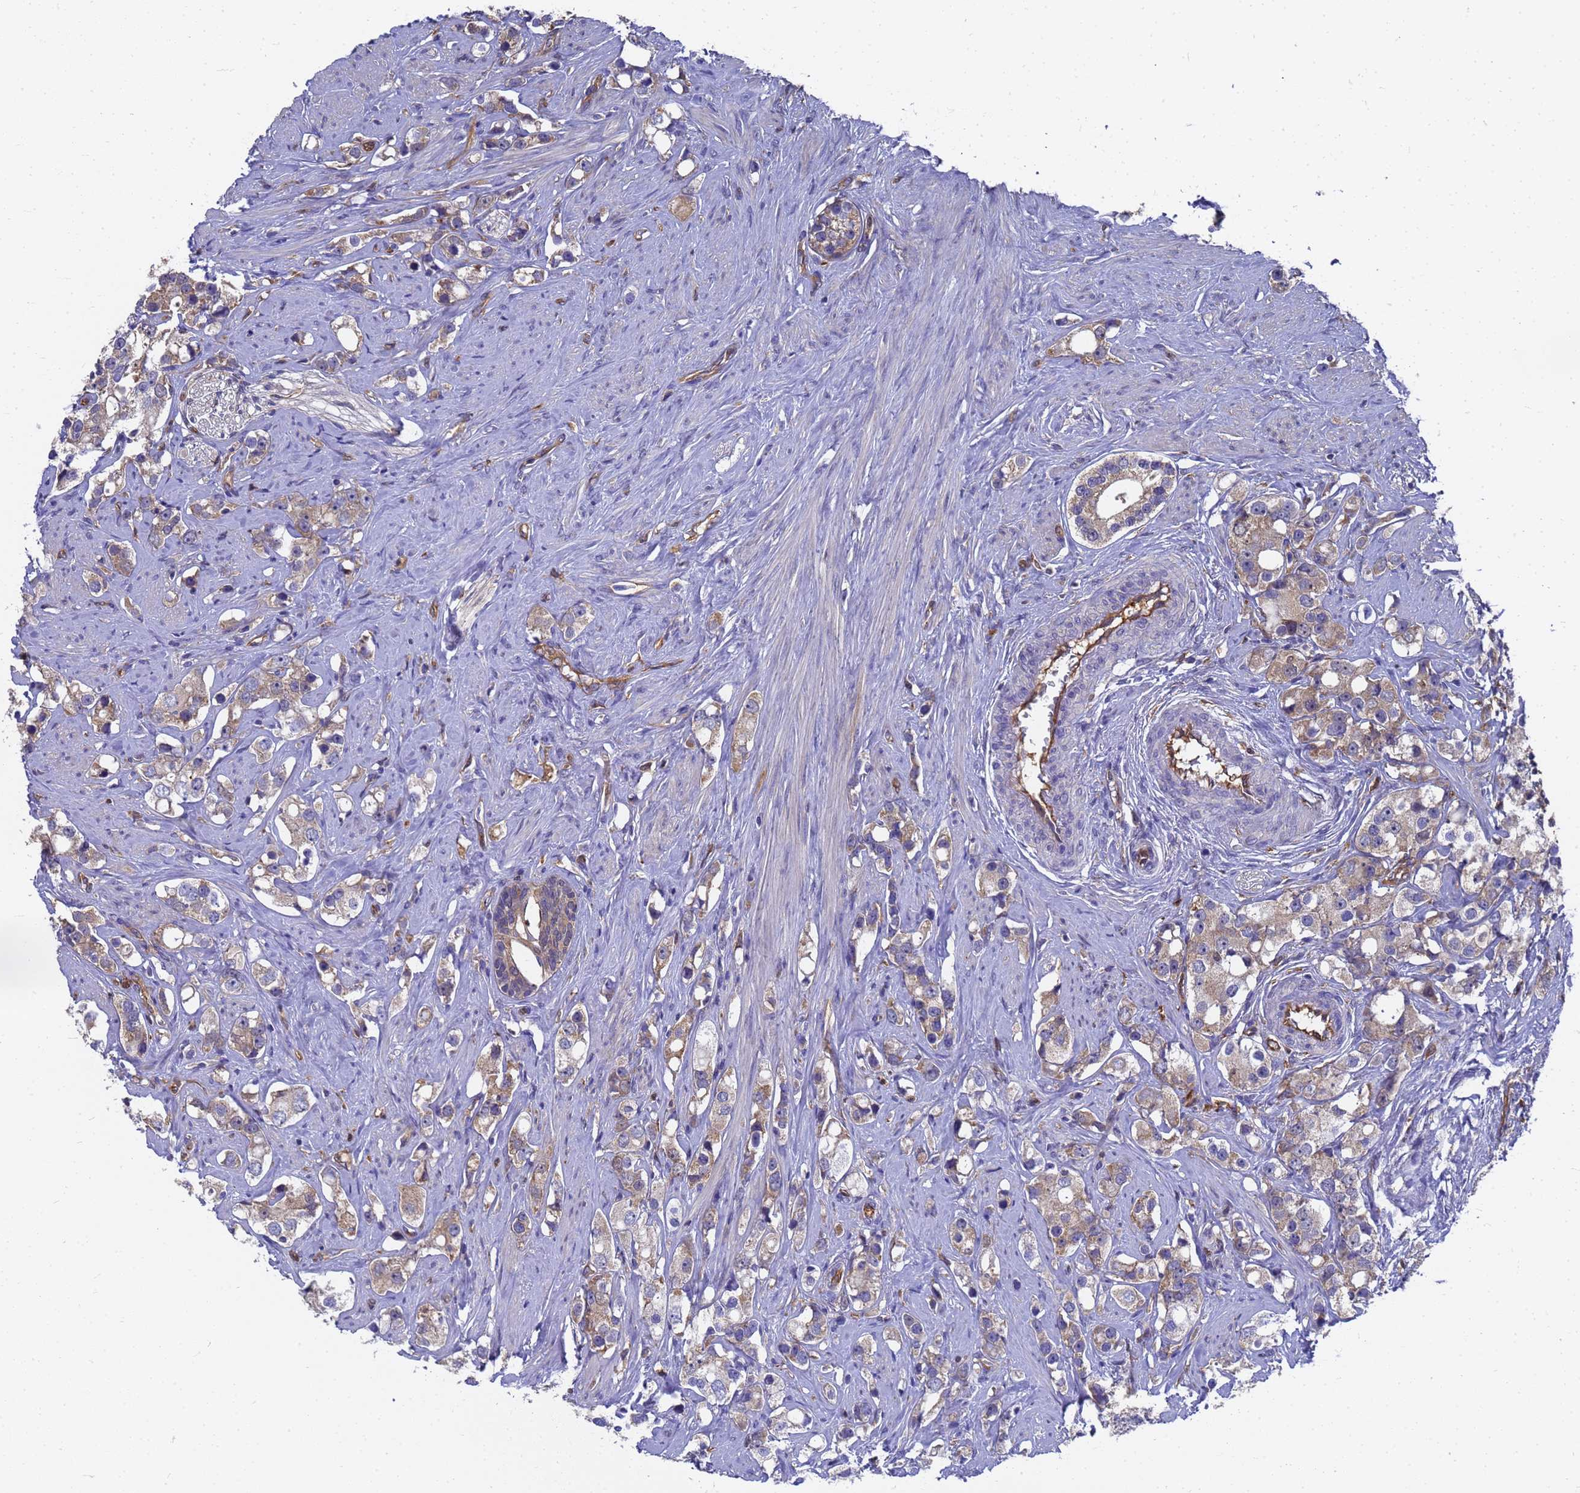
{"staining": {"intensity": "weak", "quantity": "25%-75%", "location": "cytoplasmic/membranous,nuclear"}, "tissue": "prostate cancer", "cell_type": "Tumor cells", "image_type": "cancer", "snomed": [{"axis": "morphology", "description": "Adenocarcinoma, High grade"}, {"axis": "topography", "description": "Prostate"}], "caption": "Immunohistochemical staining of prostate high-grade adenocarcinoma shows low levels of weak cytoplasmic/membranous and nuclear expression in approximately 25%-75% of tumor cells.", "gene": "SLC35E2B", "patient": {"sex": "male", "age": 63}}